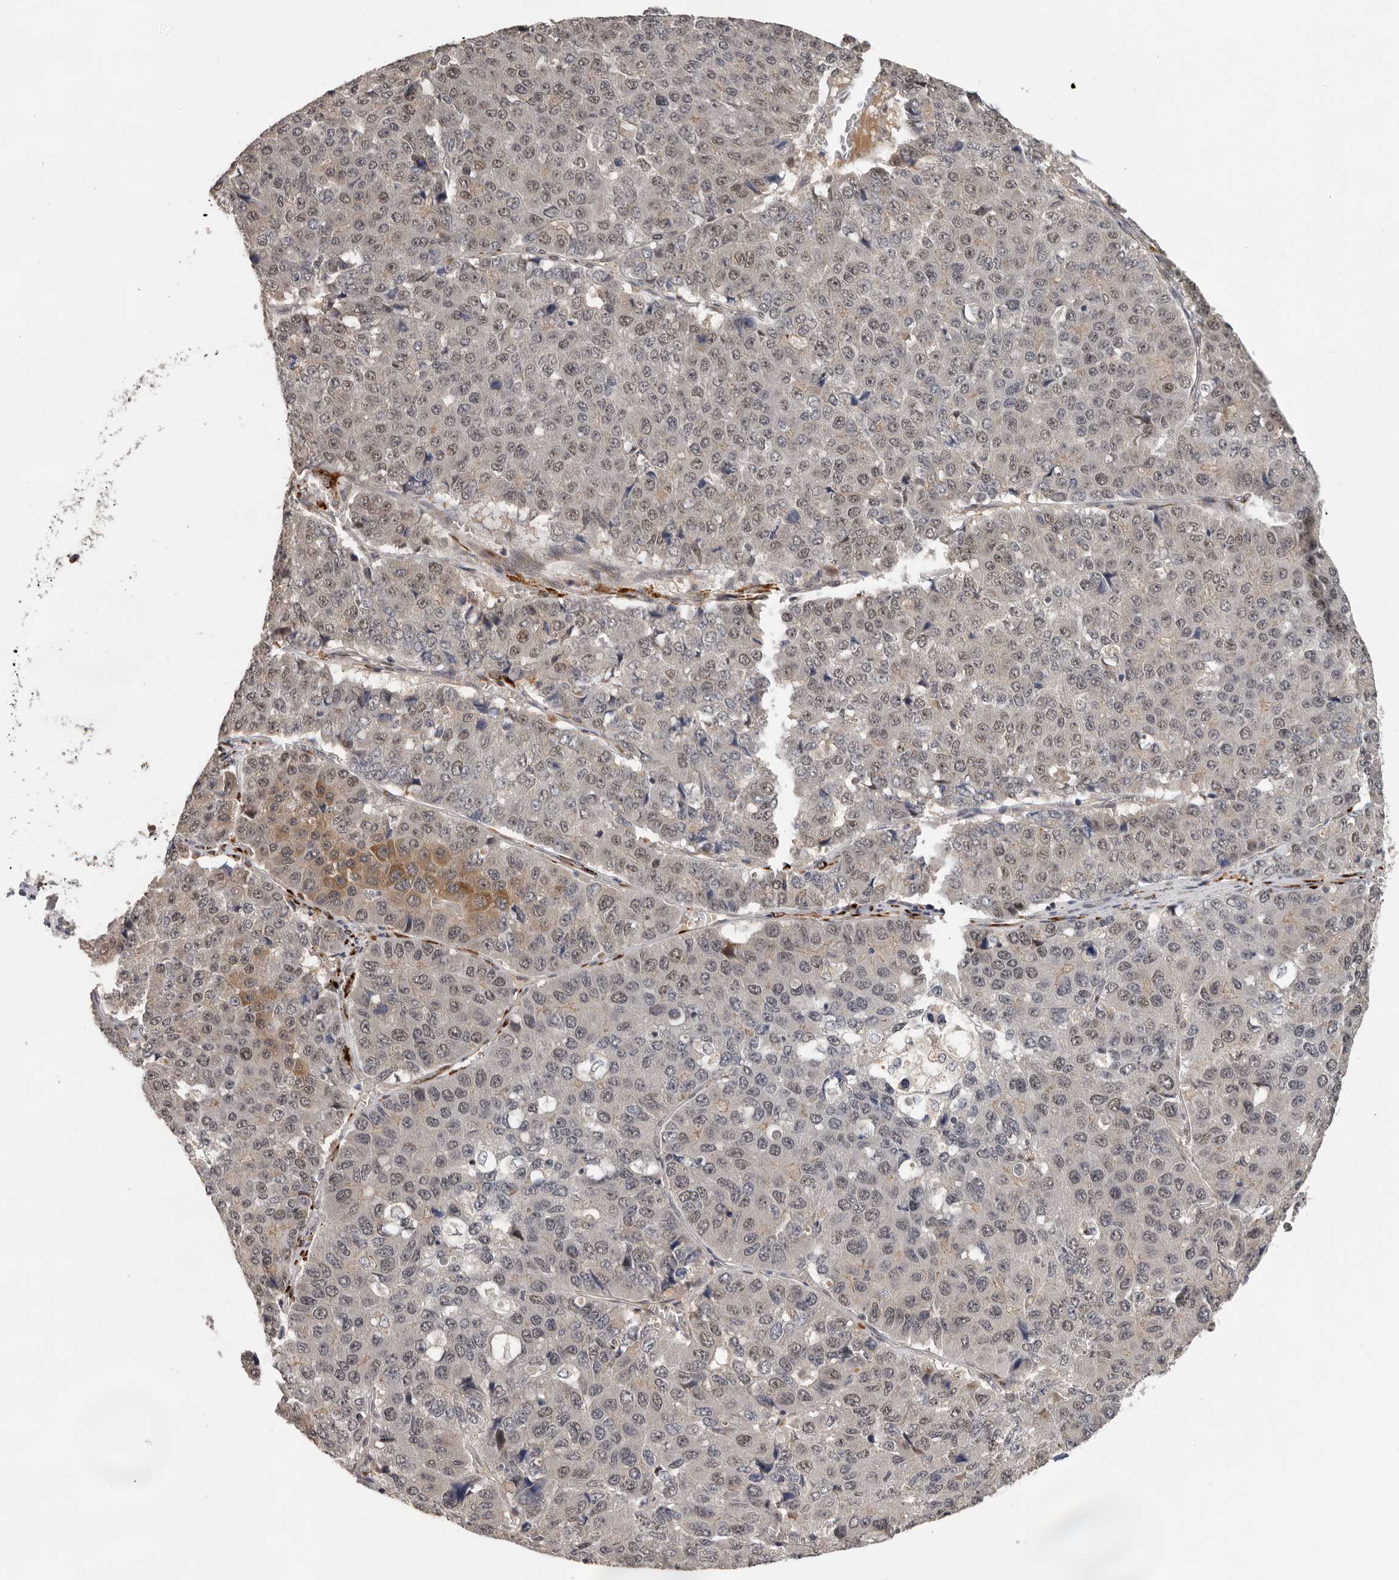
{"staining": {"intensity": "weak", "quantity": ">75%", "location": "nuclear"}, "tissue": "pancreatic cancer", "cell_type": "Tumor cells", "image_type": "cancer", "snomed": [{"axis": "morphology", "description": "Adenocarcinoma, NOS"}, {"axis": "topography", "description": "Pancreas"}], "caption": "There is low levels of weak nuclear expression in tumor cells of pancreatic cancer (adenocarcinoma), as demonstrated by immunohistochemical staining (brown color).", "gene": "HENMT1", "patient": {"sex": "male", "age": 50}}